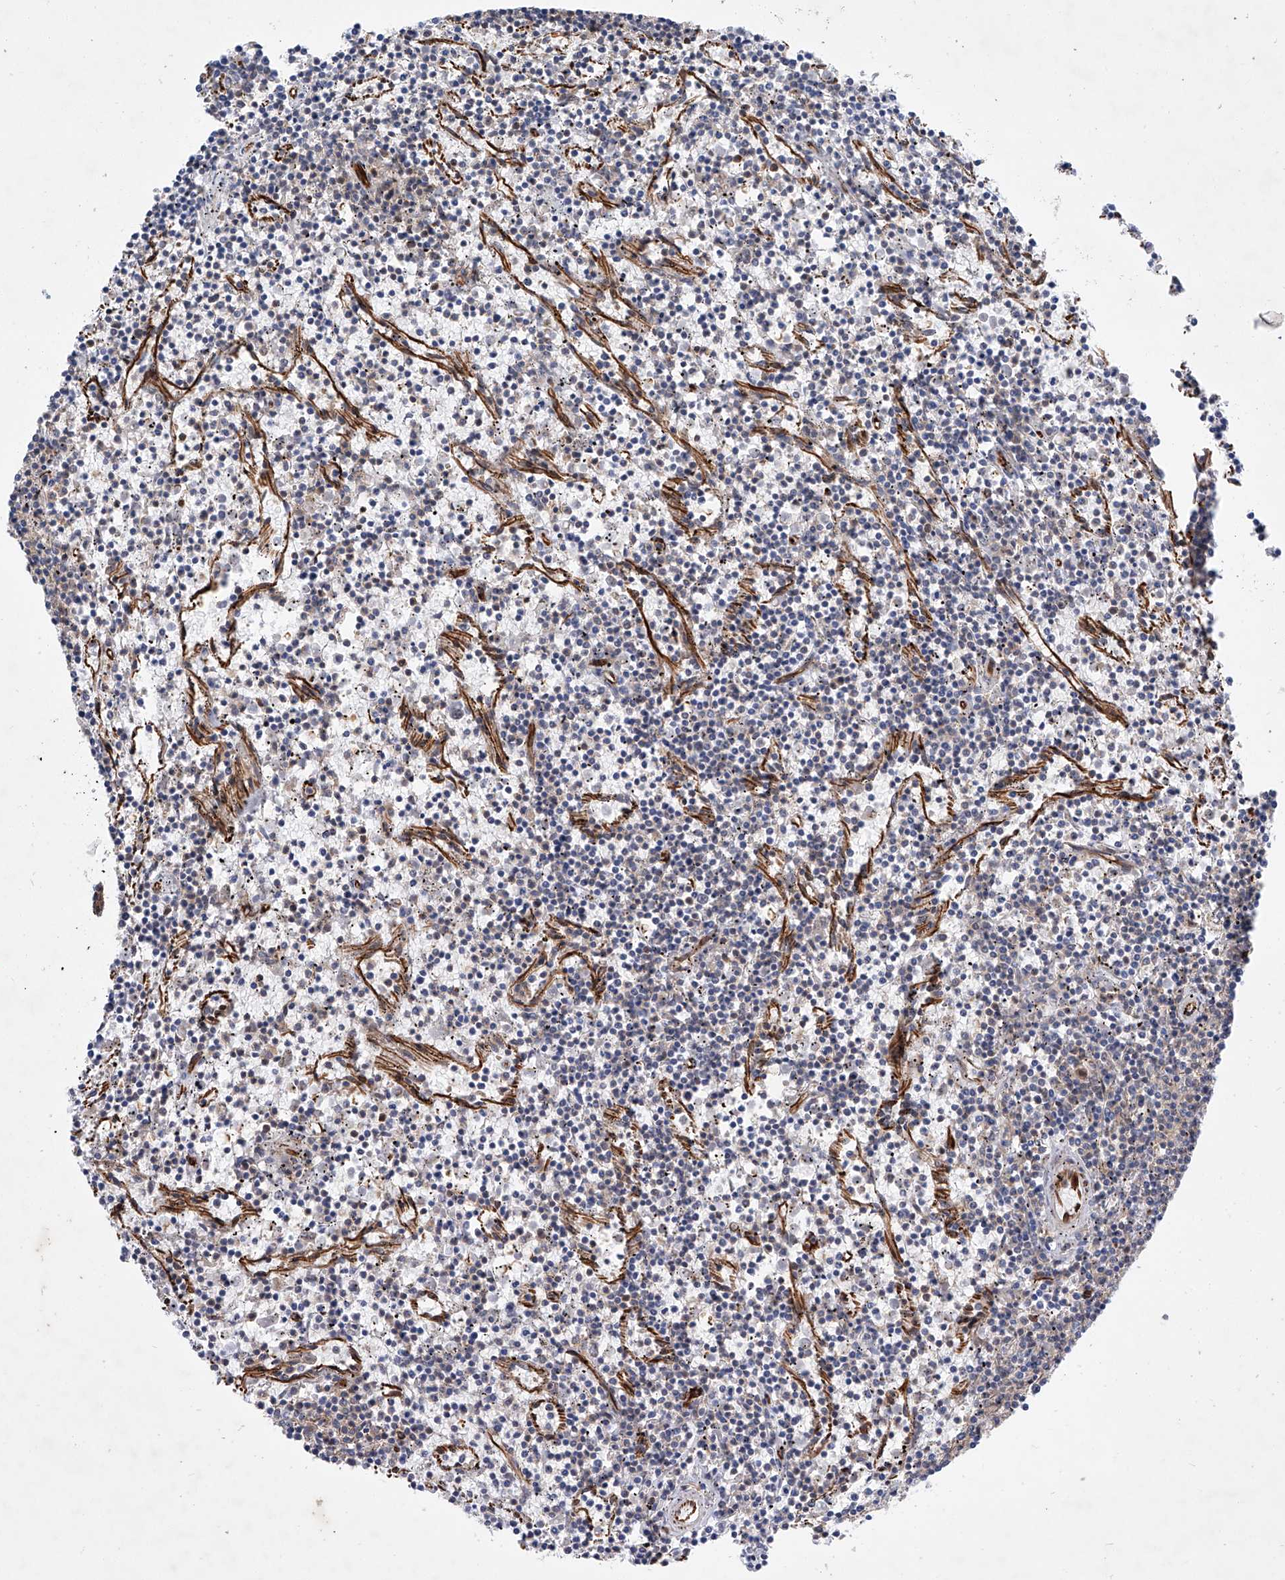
{"staining": {"intensity": "negative", "quantity": "none", "location": "none"}, "tissue": "lymphoma", "cell_type": "Tumor cells", "image_type": "cancer", "snomed": [{"axis": "morphology", "description": "Malignant lymphoma, non-Hodgkin's type, Low grade"}, {"axis": "topography", "description": "Spleen"}], "caption": "IHC micrograph of human low-grade malignant lymphoma, non-Hodgkin's type stained for a protein (brown), which shows no expression in tumor cells.", "gene": "AMD1", "patient": {"sex": "female", "age": 50}}